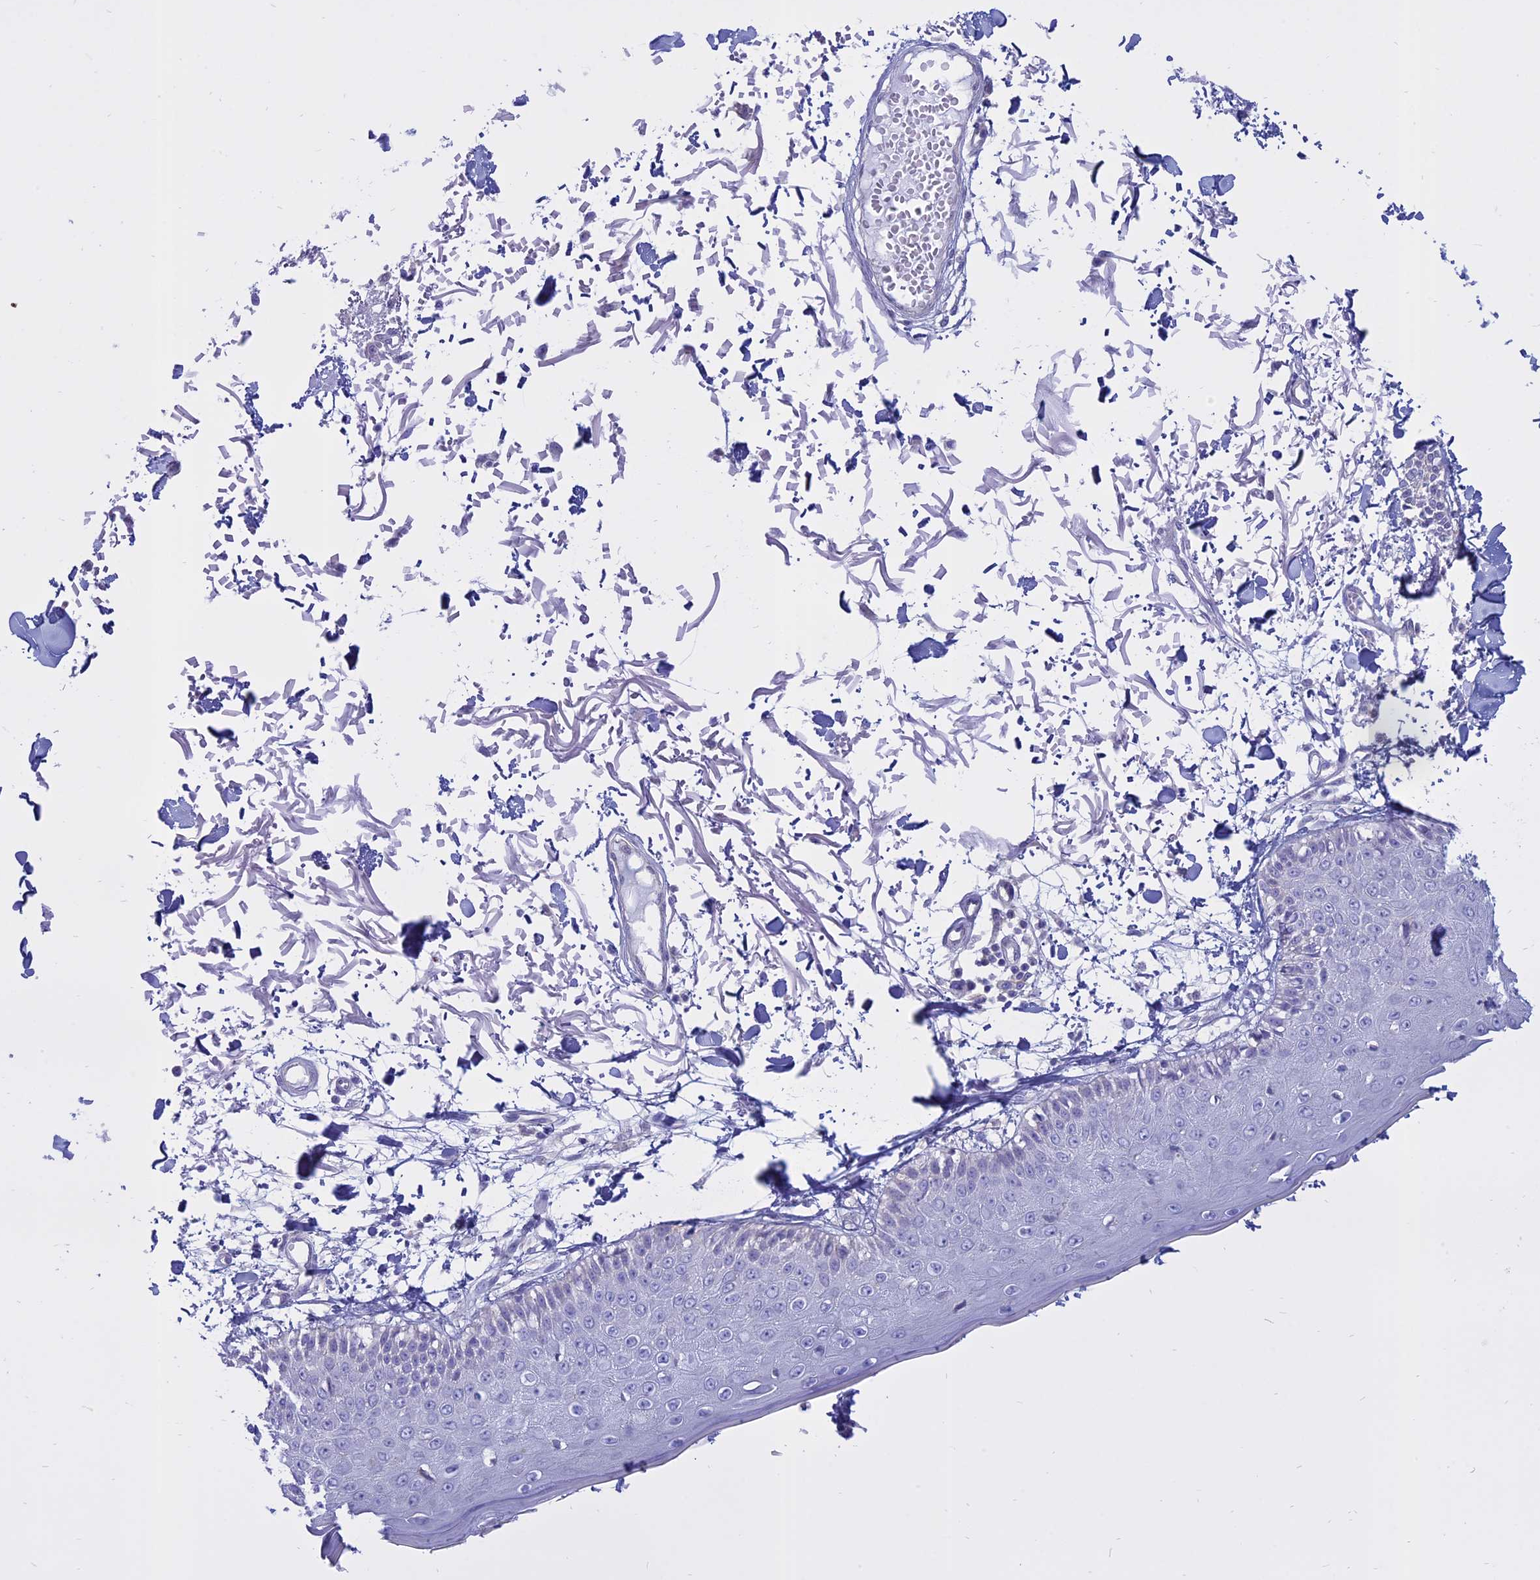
{"staining": {"intensity": "negative", "quantity": "none", "location": "none"}, "tissue": "skin", "cell_type": "Fibroblasts", "image_type": "normal", "snomed": [{"axis": "morphology", "description": "Normal tissue, NOS"}, {"axis": "morphology", "description": "Squamous cell carcinoma, NOS"}, {"axis": "topography", "description": "Skin"}, {"axis": "topography", "description": "Peripheral nerve tissue"}], "caption": "DAB (3,3'-diaminobenzidine) immunohistochemical staining of normal skin exhibits no significant staining in fibroblasts.", "gene": "AHCYL1", "patient": {"sex": "male", "age": 83}}